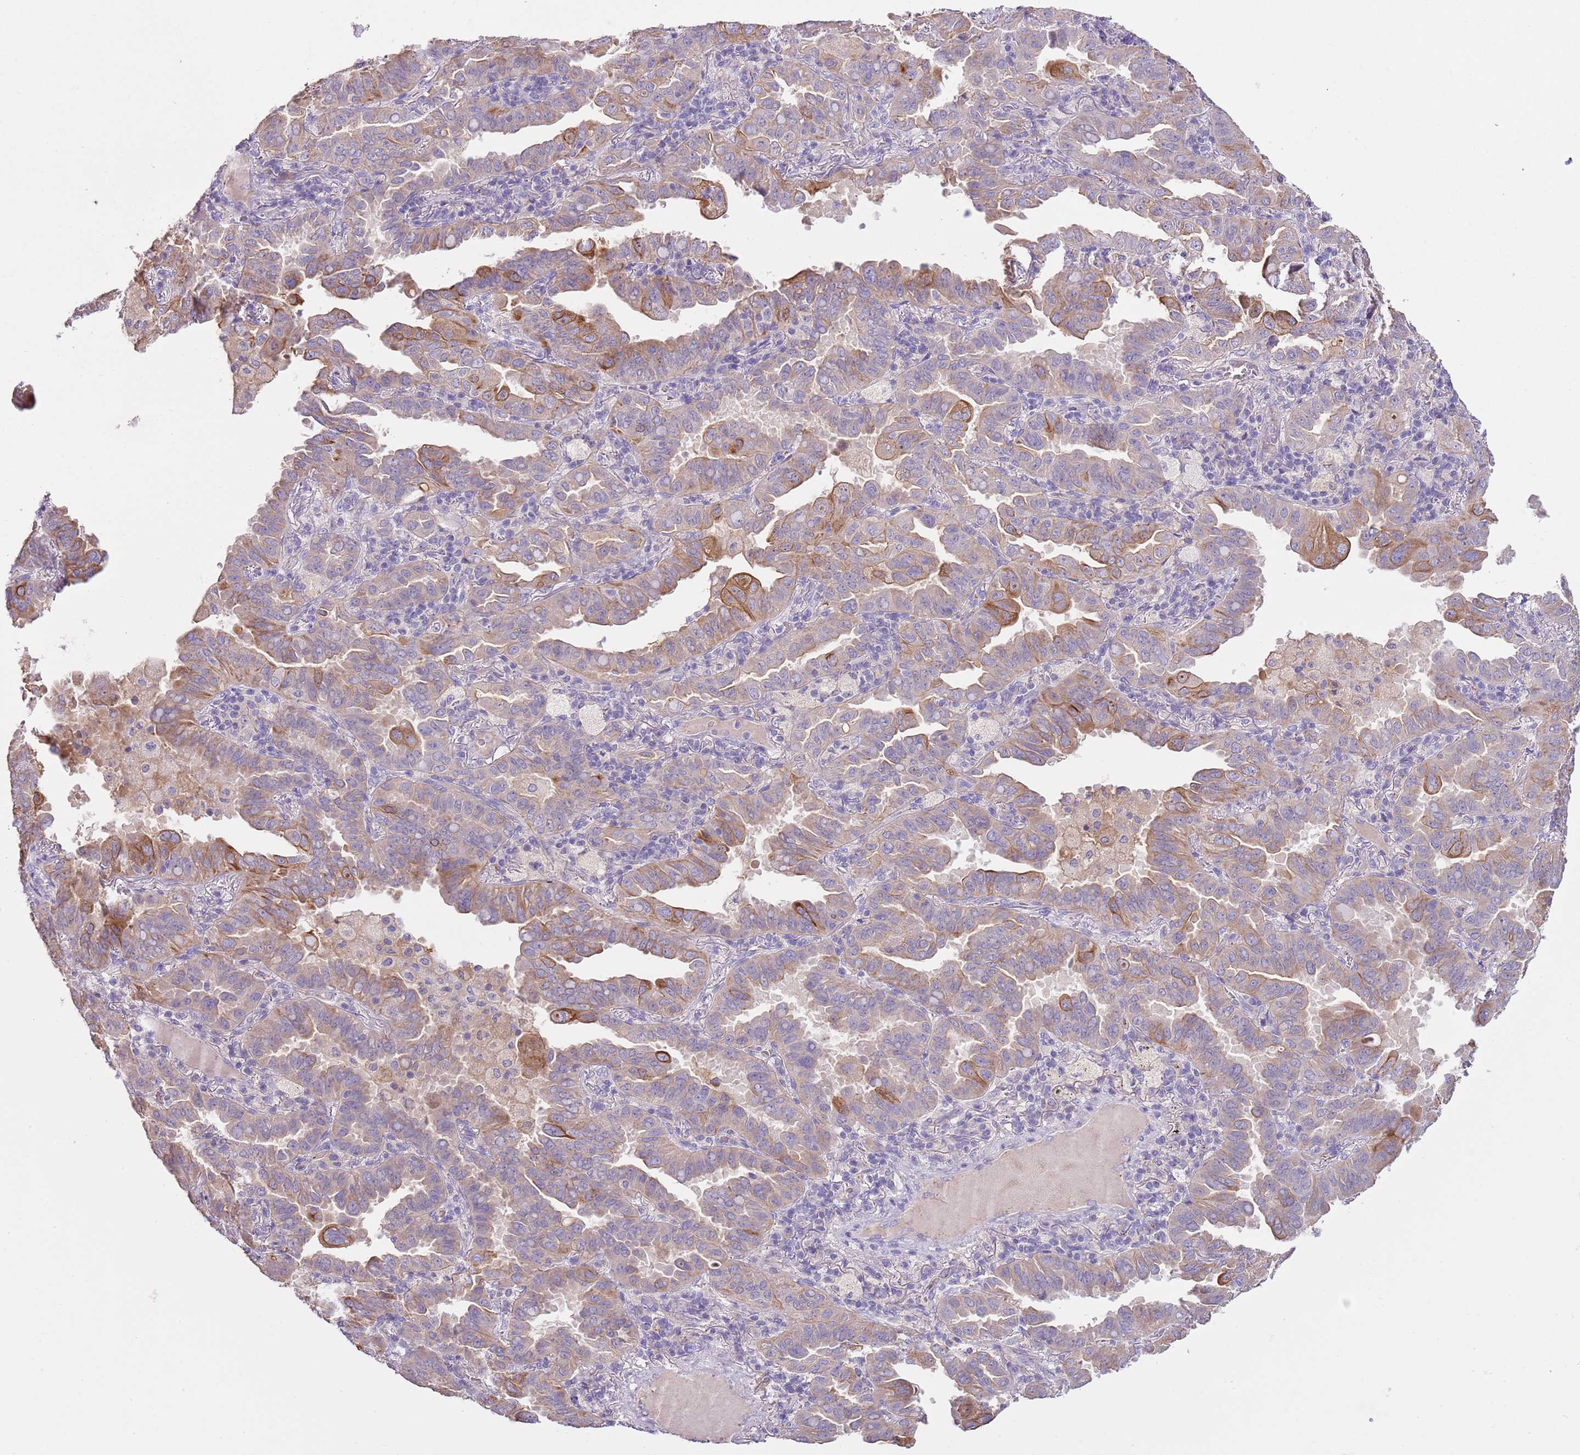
{"staining": {"intensity": "moderate", "quantity": "25%-75%", "location": "cytoplasmic/membranous"}, "tissue": "lung cancer", "cell_type": "Tumor cells", "image_type": "cancer", "snomed": [{"axis": "morphology", "description": "Adenocarcinoma, NOS"}, {"axis": "topography", "description": "Lung"}], "caption": "Adenocarcinoma (lung) tissue shows moderate cytoplasmic/membranous positivity in about 25%-75% of tumor cells, visualized by immunohistochemistry.", "gene": "HES3", "patient": {"sex": "male", "age": 64}}